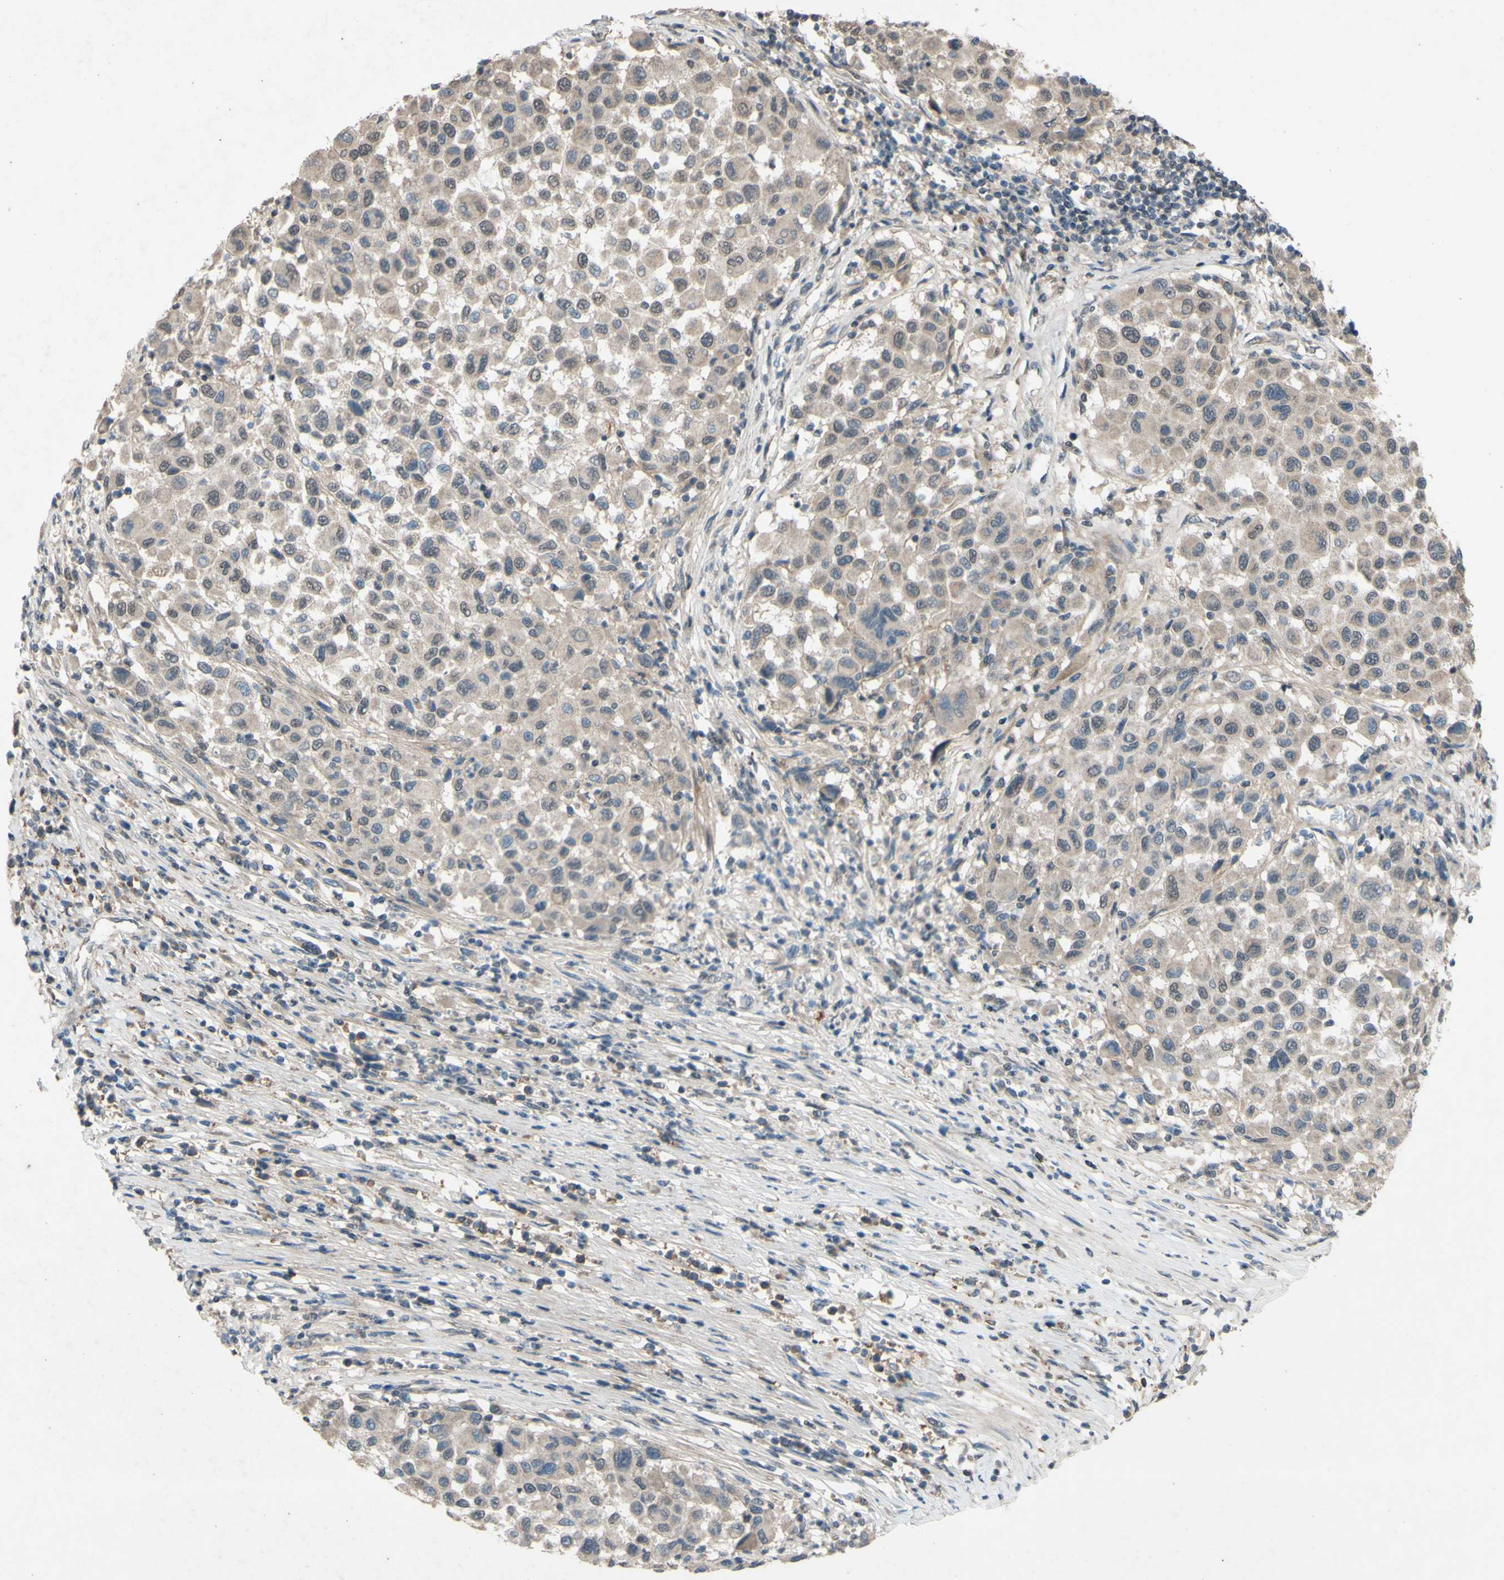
{"staining": {"intensity": "weak", "quantity": ">75%", "location": "cytoplasmic/membranous"}, "tissue": "melanoma", "cell_type": "Tumor cells", "image_type": "cancer", "snomed": [{"axis": "morphology", "description": "Malignant melanoma, Metastatic site"}, {"axis": "topography", "description": "Lymph node"}], "caption": "Brown immunohistochemical staining in melanoma exhibits weak cytoplasmic/membranous expression in about >75% of tumor cells.", "gene": "CDCP1", "patient": {"sex": "male", "age": 61}}